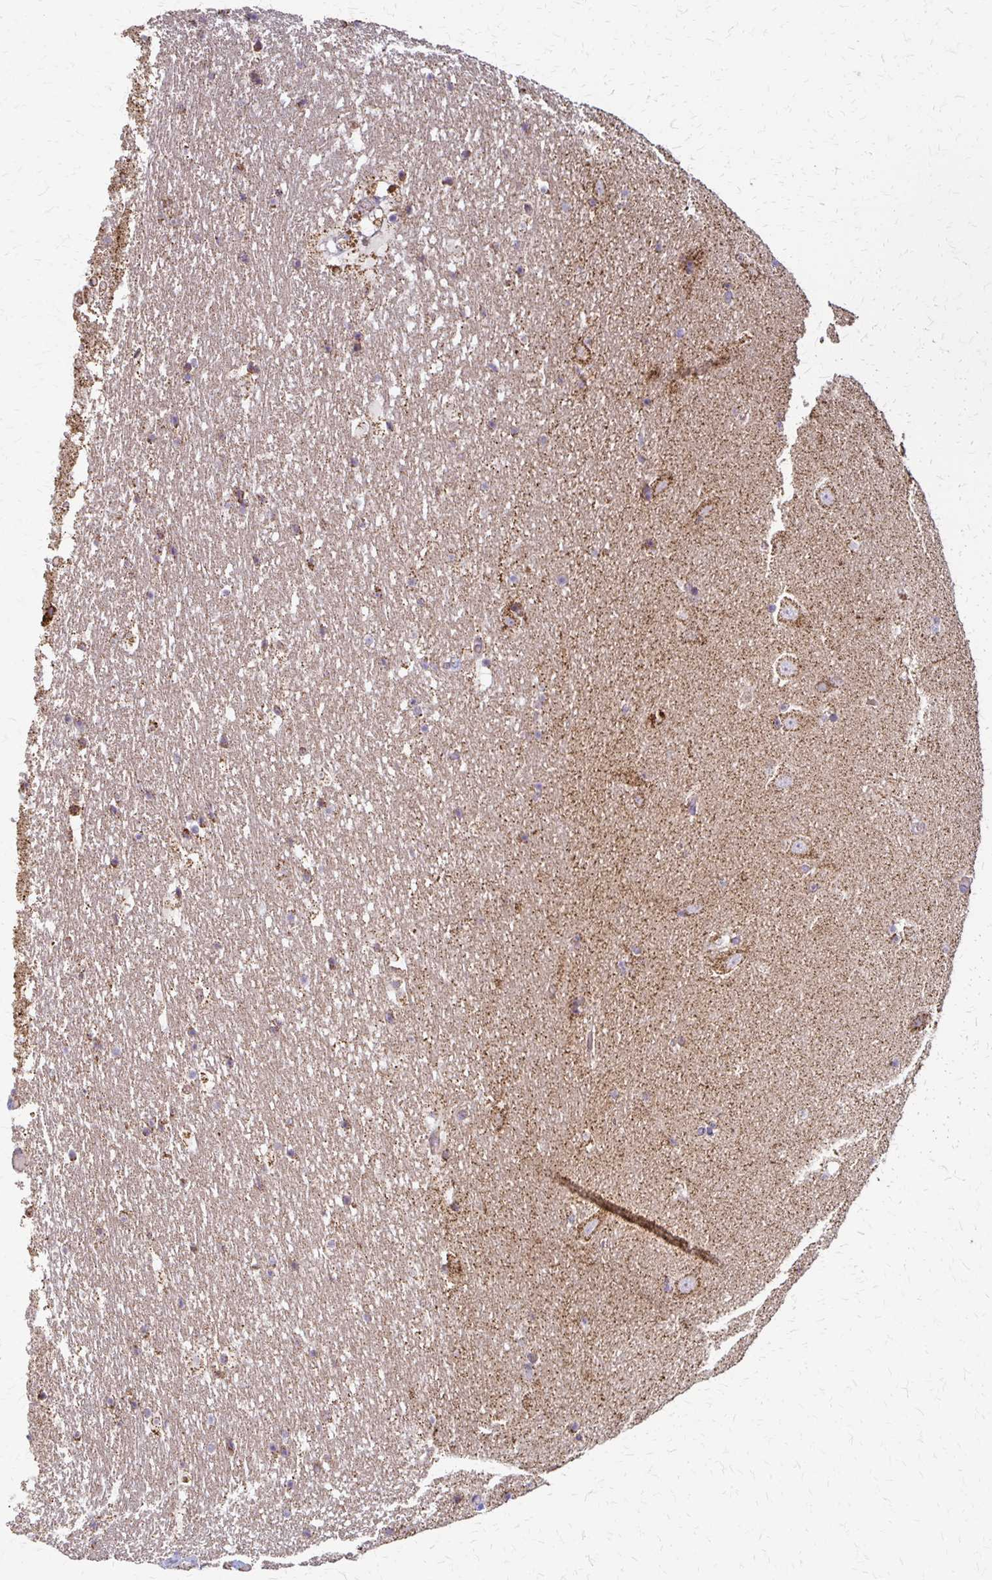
{"staining": {"intensity": "weak", "quantity": "<25%", "location": "cytoplasmic/membranous"}, "tissue": "hippocampus", "cell_type": "Glial cells", "image_type": "normal", "snomed": [{"axis": "morphology", "description": "Normal tissue, NOS"}, {"axis": "topography", "description": "Hippocampus"}], "caption": "There is no significant staining in glial cells of hippocampus. The staining is performed using DAB (3,3'-diaminobenzidine) brown chromogen with nuclei counter-stained in using hematoxylin.", "gene": "EIF4EBP2", "patient": {"sex": "female", "age": 42}}